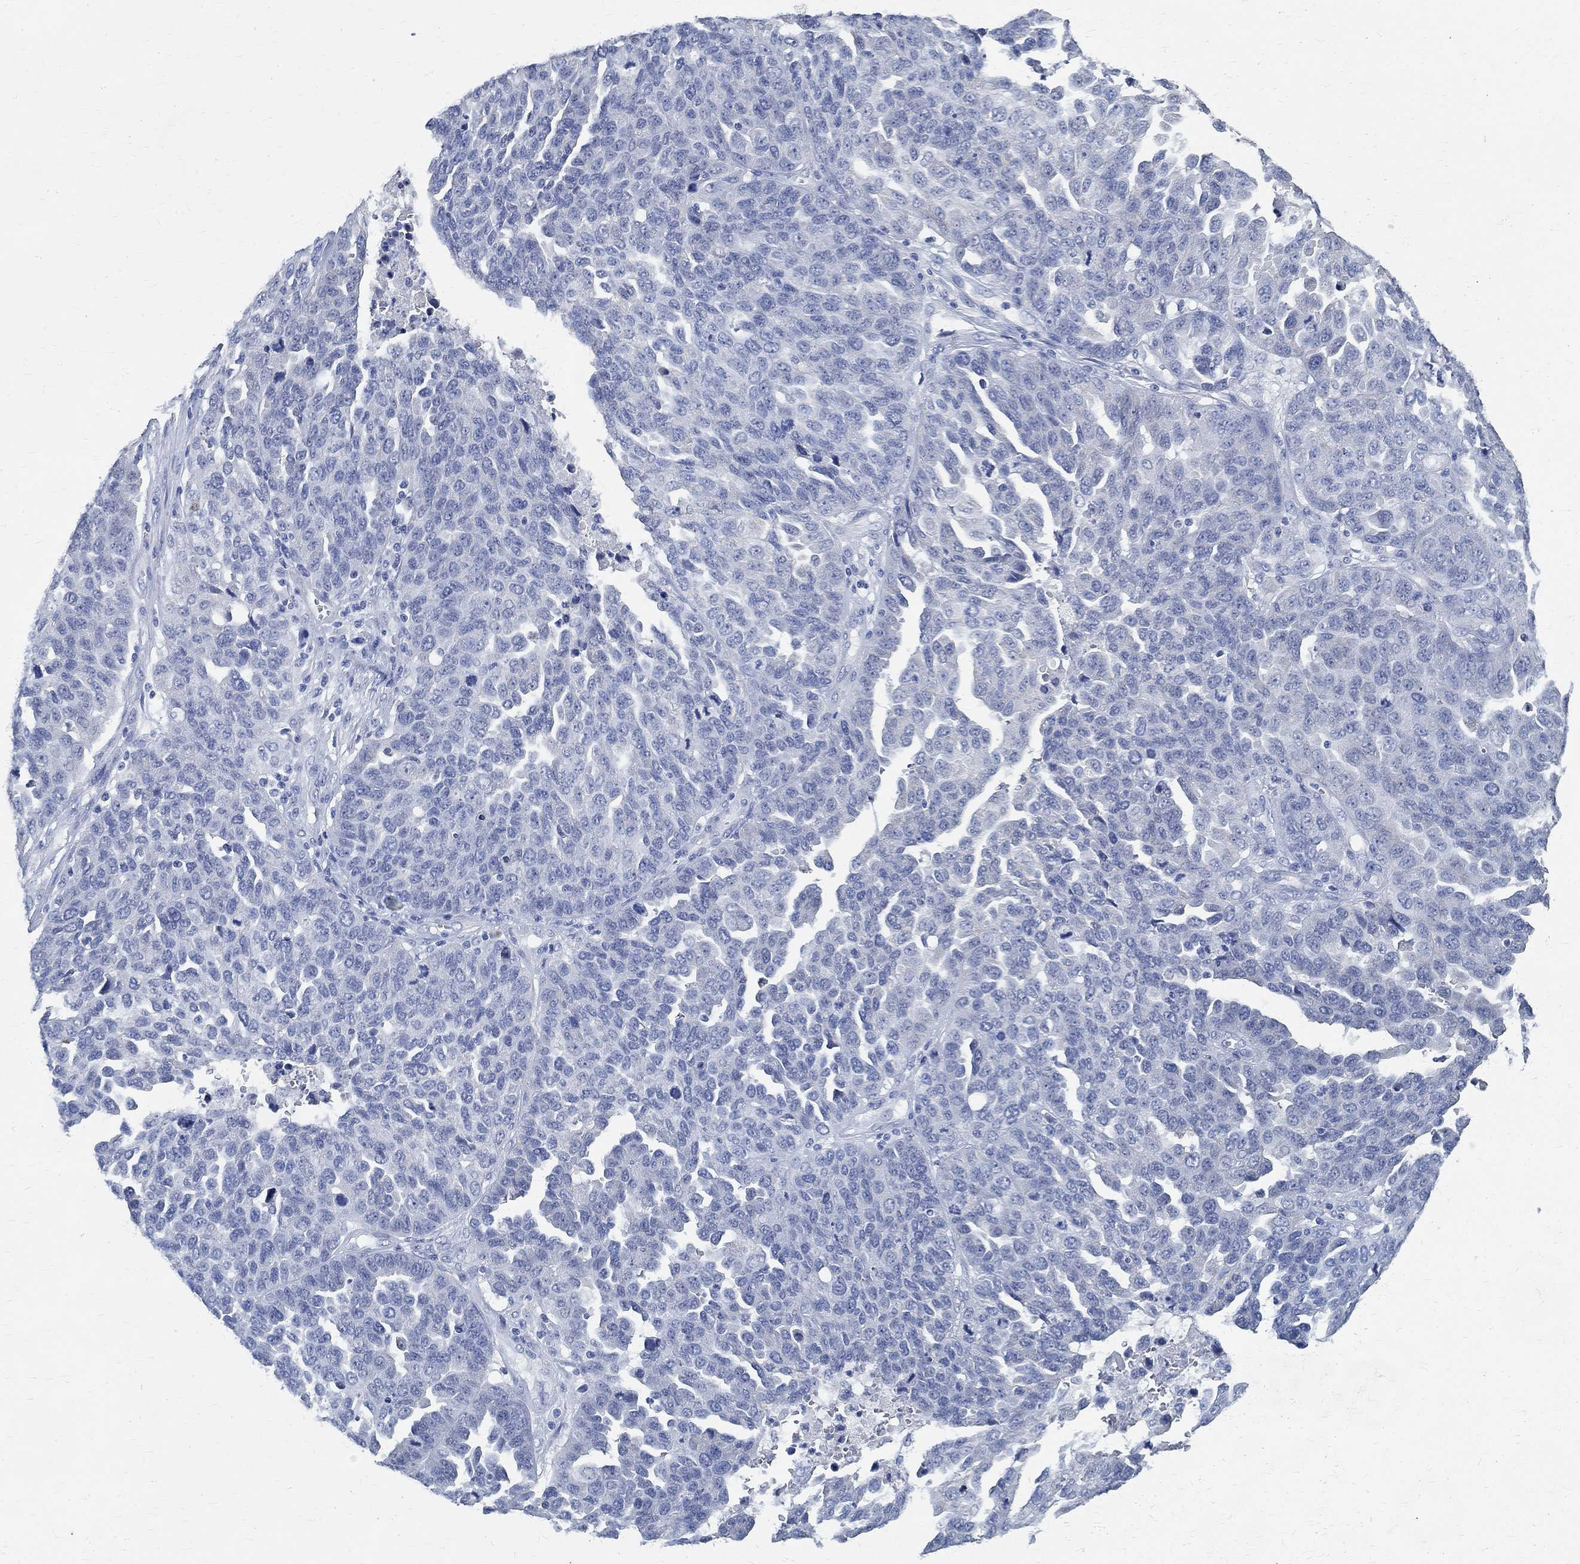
{"staining": {"intensity": "negative", "quantity": "none", "location": "none"}, "tissue": "ovarian cancer", "cell_type": "Tumor cells", "image_type": "cancer", "snomed": [{"axis": "morphology", "description": "Cystadenocarcinoma, serous, NOS"}, {"axis": "topography", "description": "Ovary"}], "caption": "Image shows no protein positivity in tumor cells of ovarian serous cystadenocarcinoma tissue.", "gene": "PRX", "patient": {"sex": "female", "age": 87}}